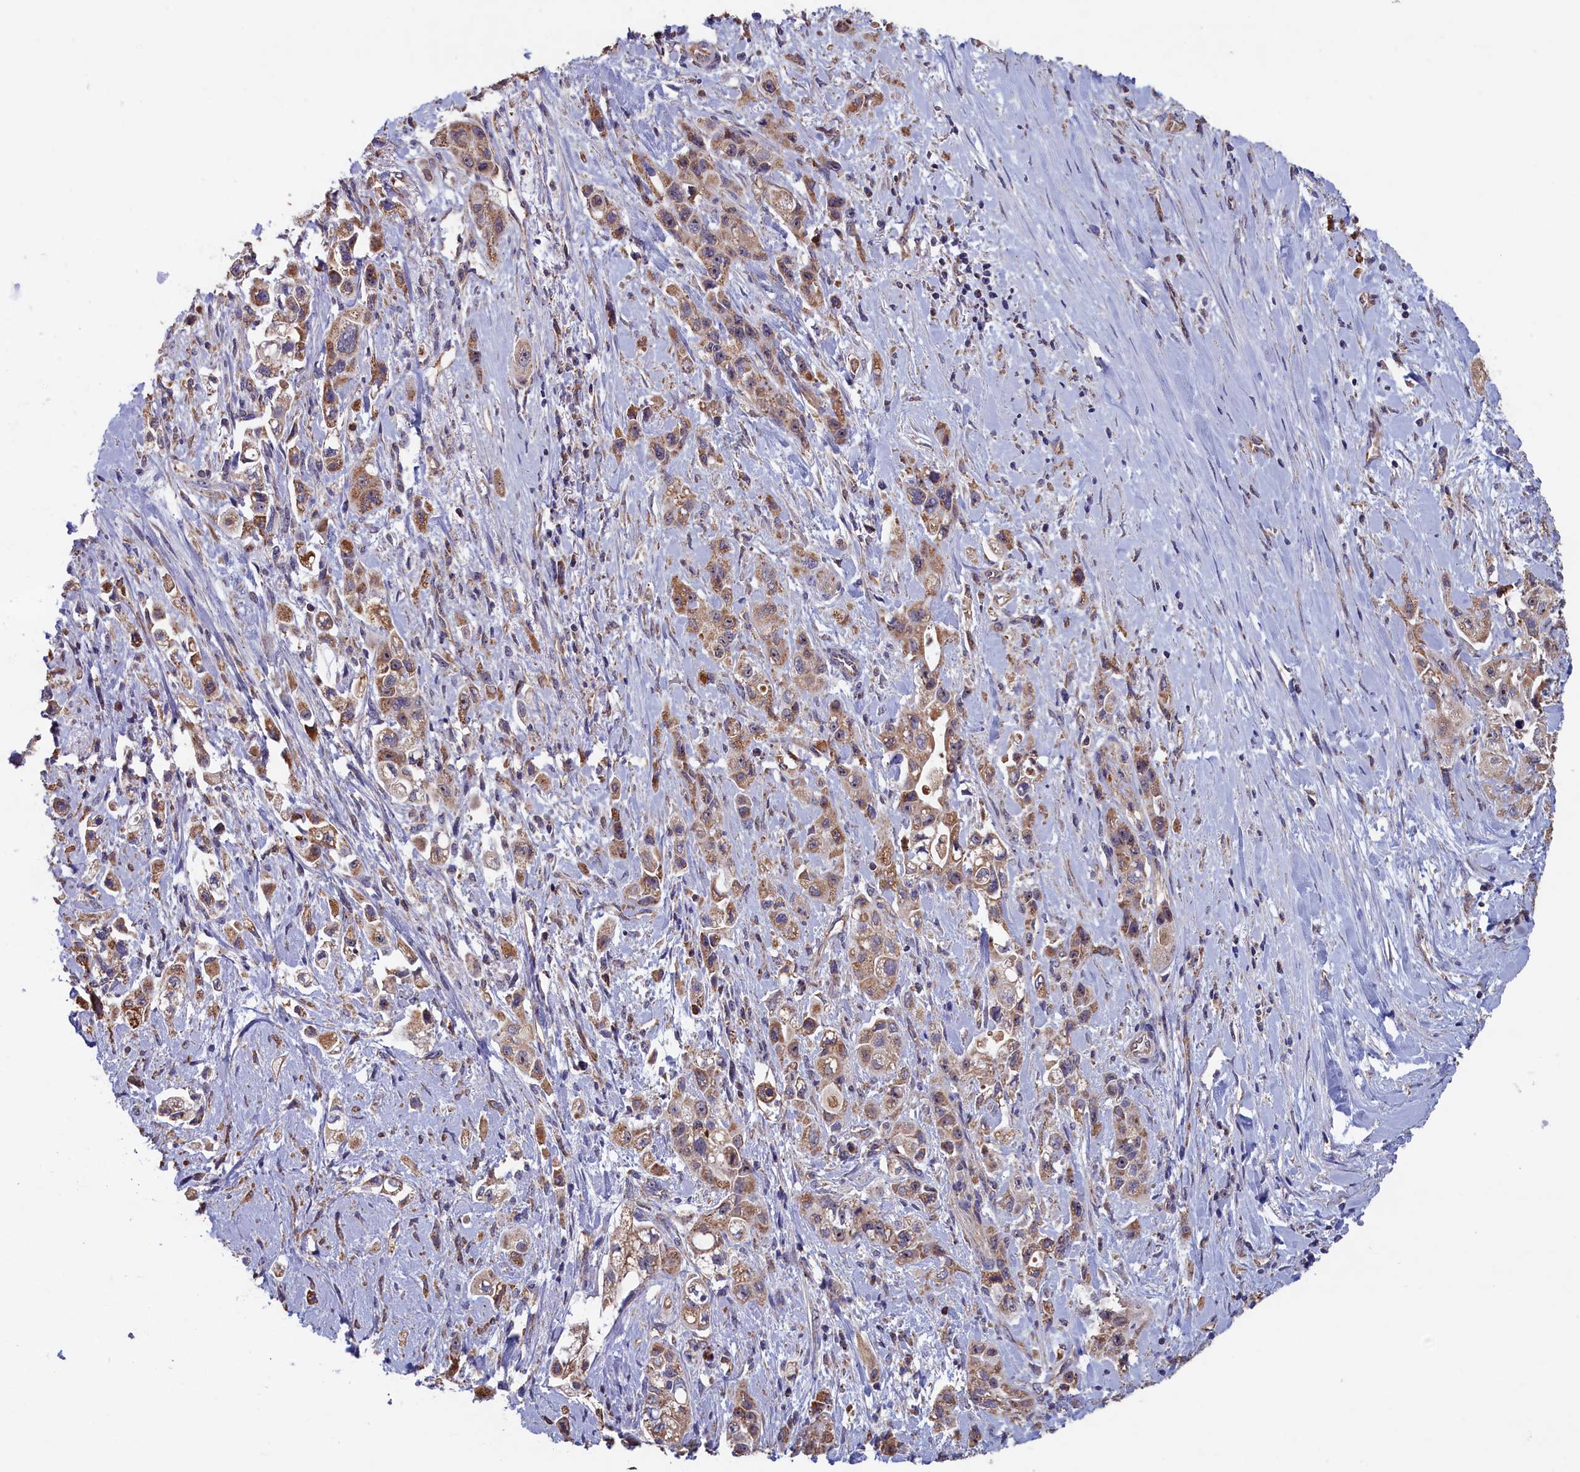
{"staining": {"intensity": "moderate", "quantity": ">75%", "location": "cytoplasmic/membranous"}, "tissue": "pancreatic cancer", "cell_type": "Tumor cells", "image_type": "cancer", "snomed": [{"axis": "morphology", "description": "Adenocarcinoma, NOS"}, {"axis": "topography", "description": "Pancreas"}], "caption": "IHC histopathology image of neoplastic tissue: pancreatic cancer (adenocarcinoma) stained using immunohistochemistry shows medium levels of moderate protein expression localized specifically in the cytoplasmic/membranous of tumor cells, appearing as a cytoplasmic/membranous brown color.", "gene": "ZNF816", "patient": {"sex": "female", "age": 66}}